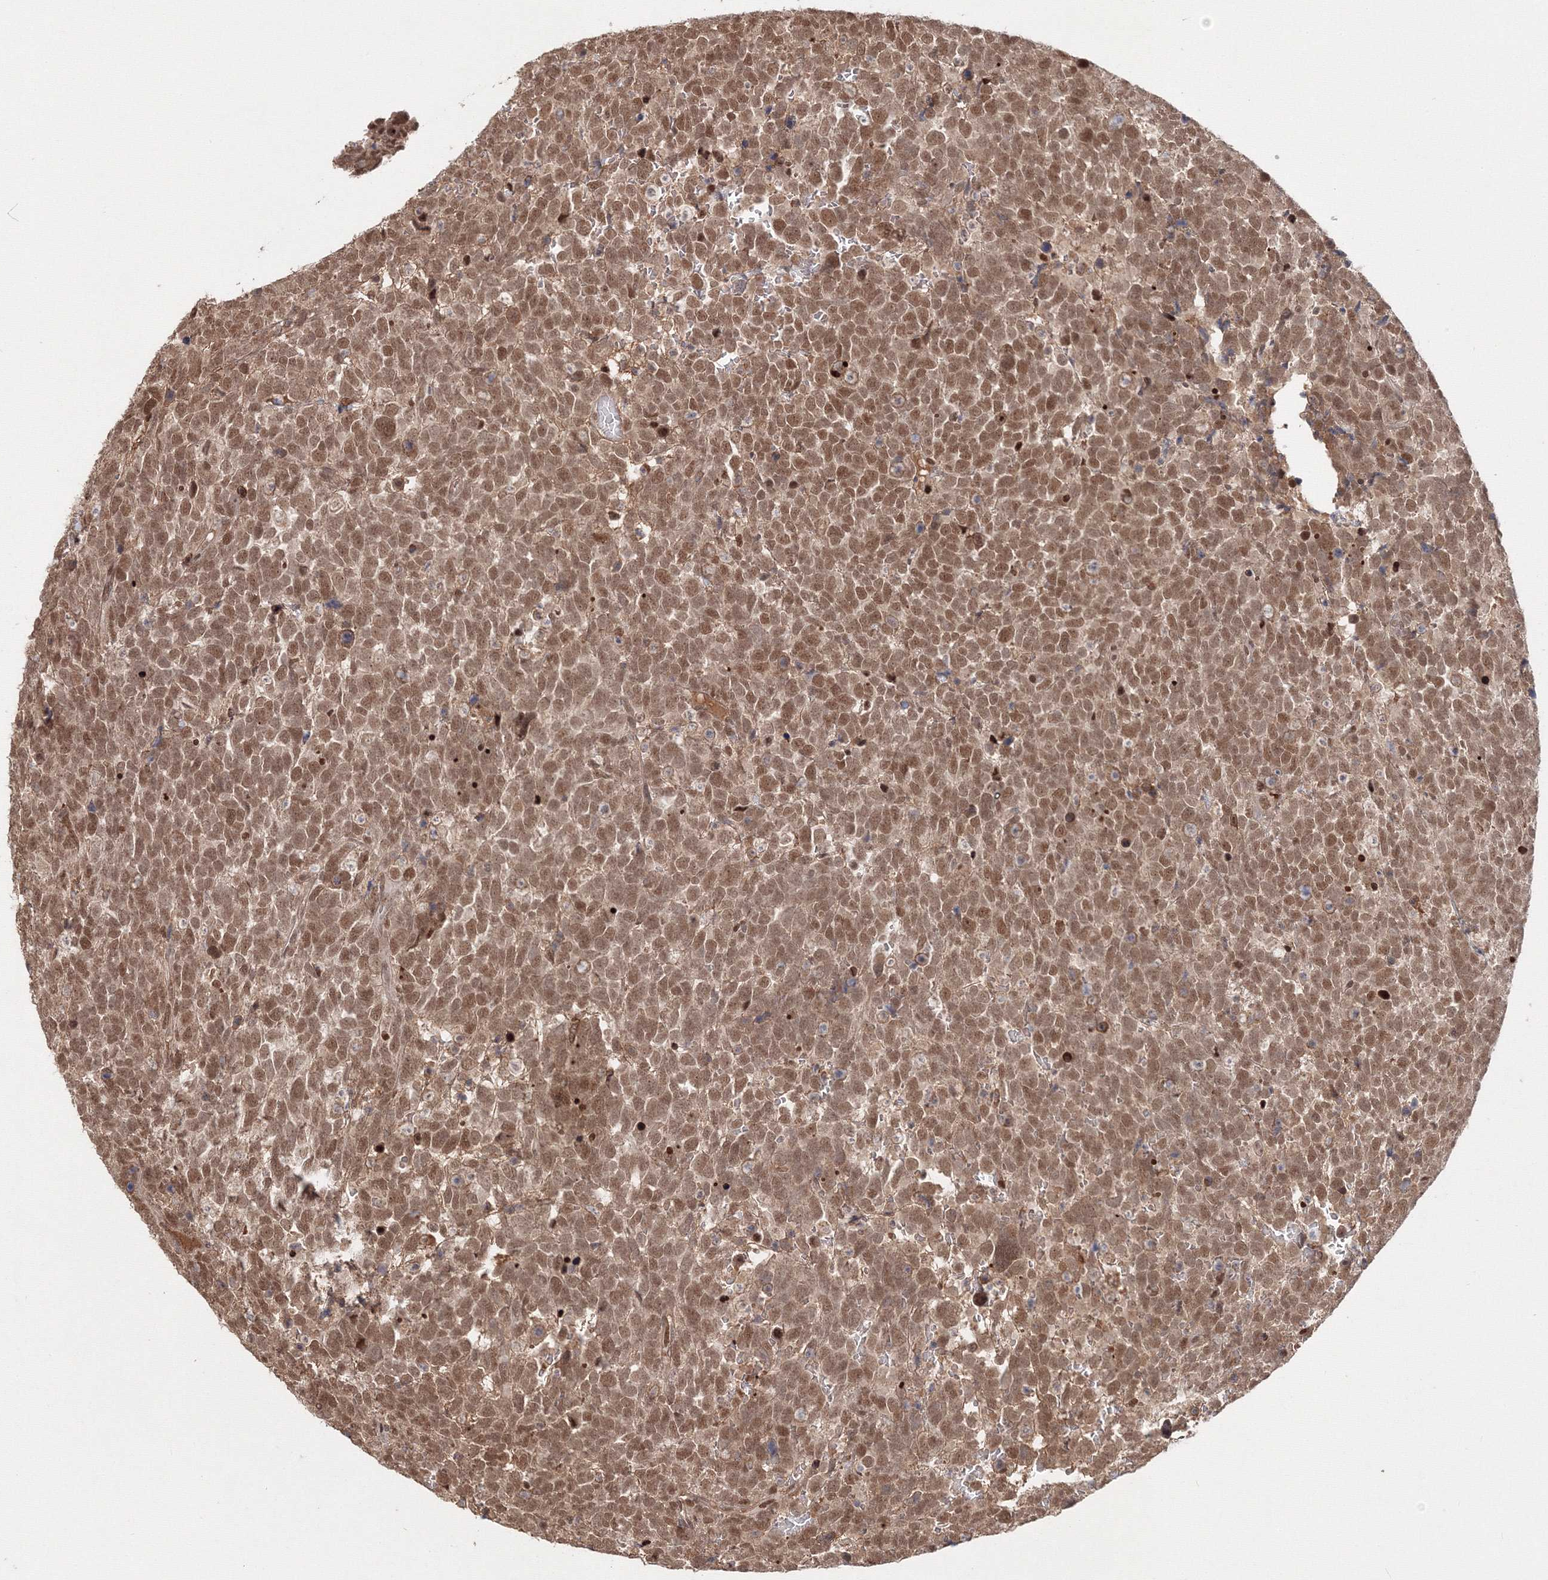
{"staining": {"intensity": "moderate", "quantity": ">75%", "location": "cytoplasmic/membranous,nuclear"}, "tissue": "urothelial cancer", "cell_type": "Tumor cells", "image_type": "cancer", "snomed": [{"axis": "morphology", "description": "Urothelial carcinoma, High grade"}, {"axis": "topography", "description": "Urinary bladder"}], "caption": "Protein expression analysis of urothelial carcinoma (high-grade) displays moderate cytoplasmic/membranous and nuclear expression in approximately >75% of tumor cells.", "gene": "IWS1", "patient": {"sex": "female", "age": 82}}